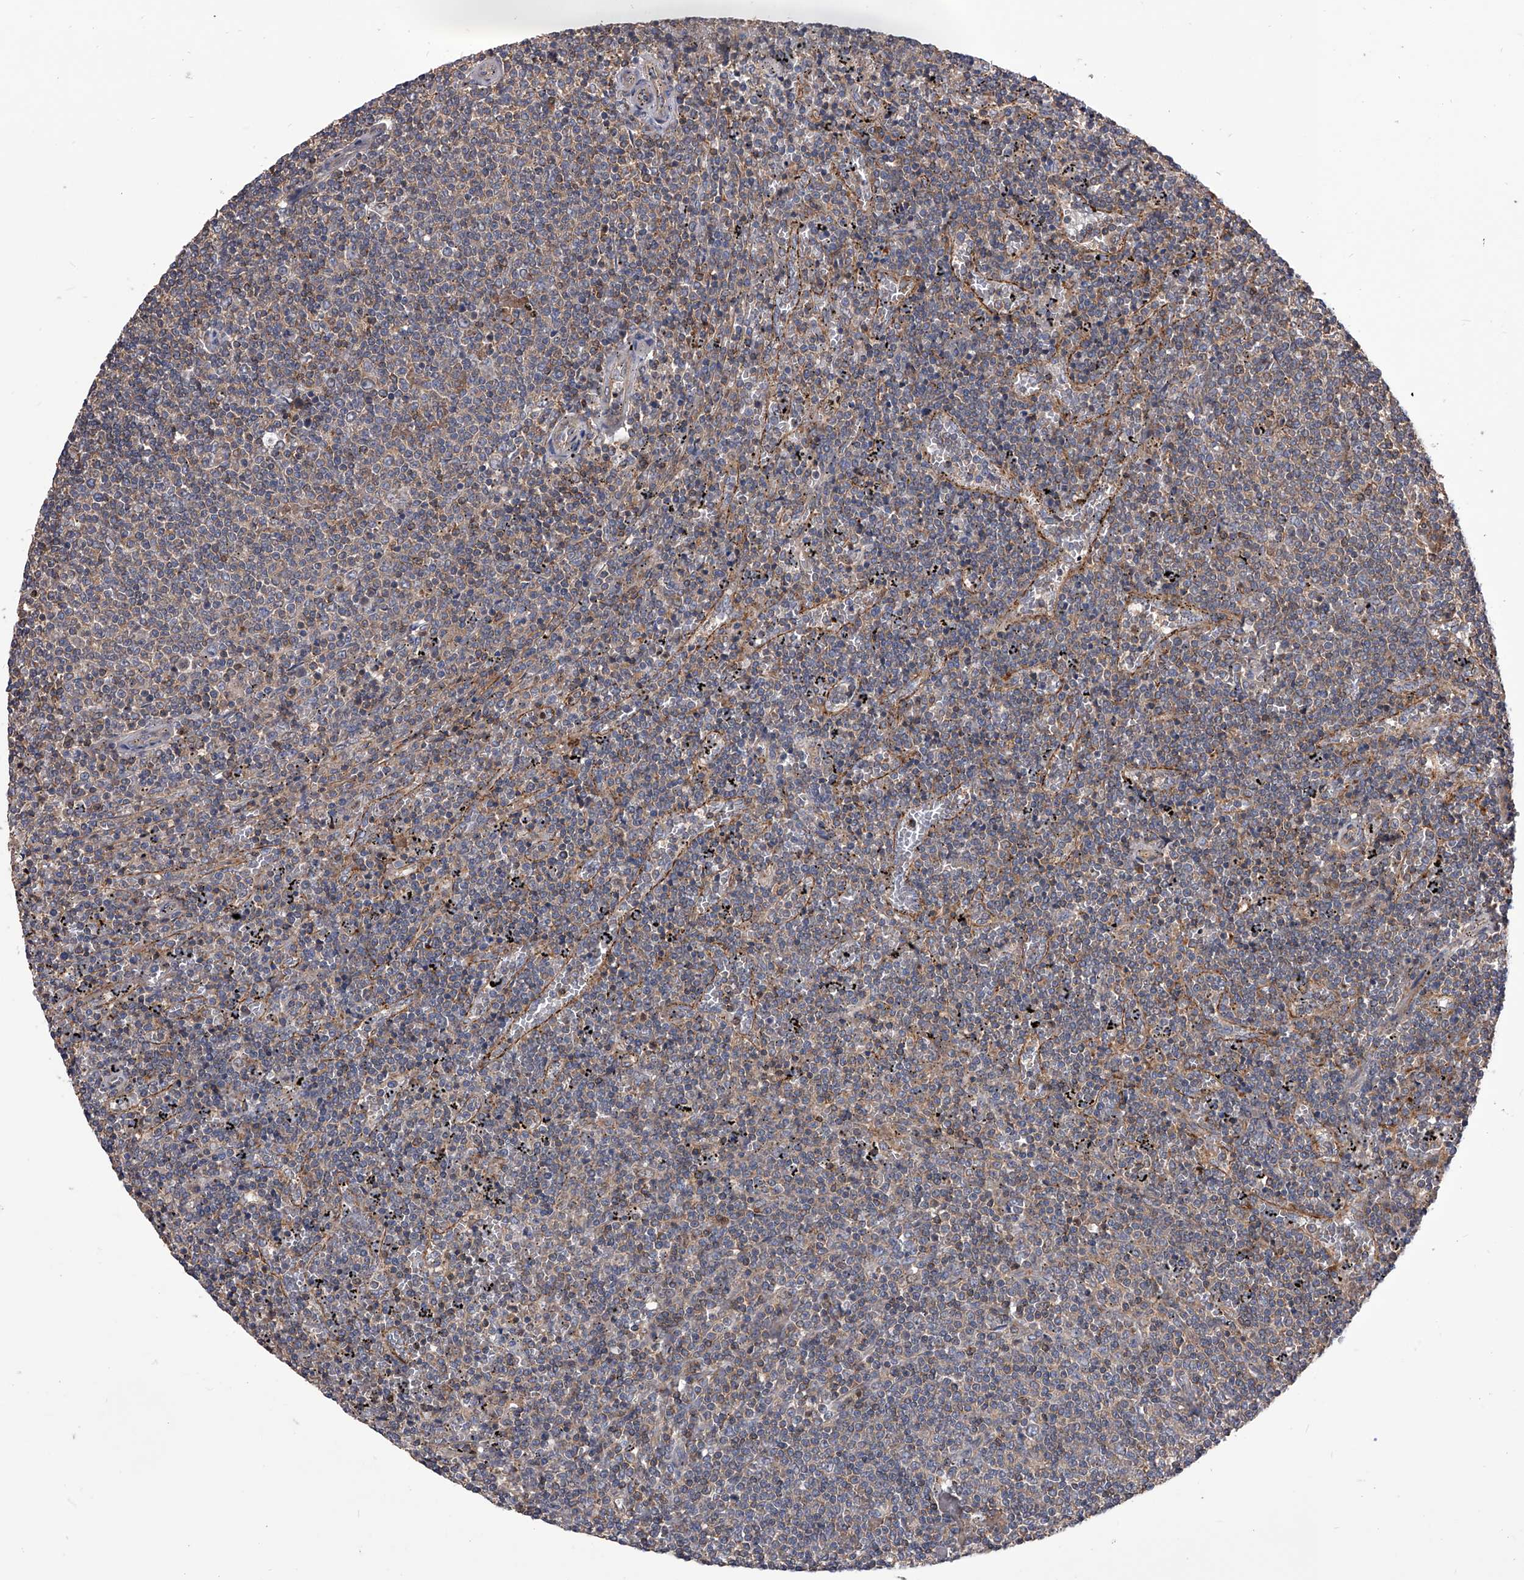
{"staining": {"intensity": "weak", "quantity": "25%-75%", "location": "cytoplasmic/membranous"}, "tissue": "lymphoma", "cell_type": "Tumor cells", "image_type": "cancer", "snomed": [{"axis": "morphology", "description": "Malignant lymphoma, non-Hodgkin's type, Low grade"}, {"axis": "topography", "description": "Spleen"}], "caption": "Immunohistochemistry (IHC) of human low-grade malignant lymphoma, non-Hodgkin's type displays low levels of weak cytoplasmic/membranous expression in approximately 25%-75% of tumor cells.", "gene": "CUL7", "patient": {"sex": "female", "age": 50}}